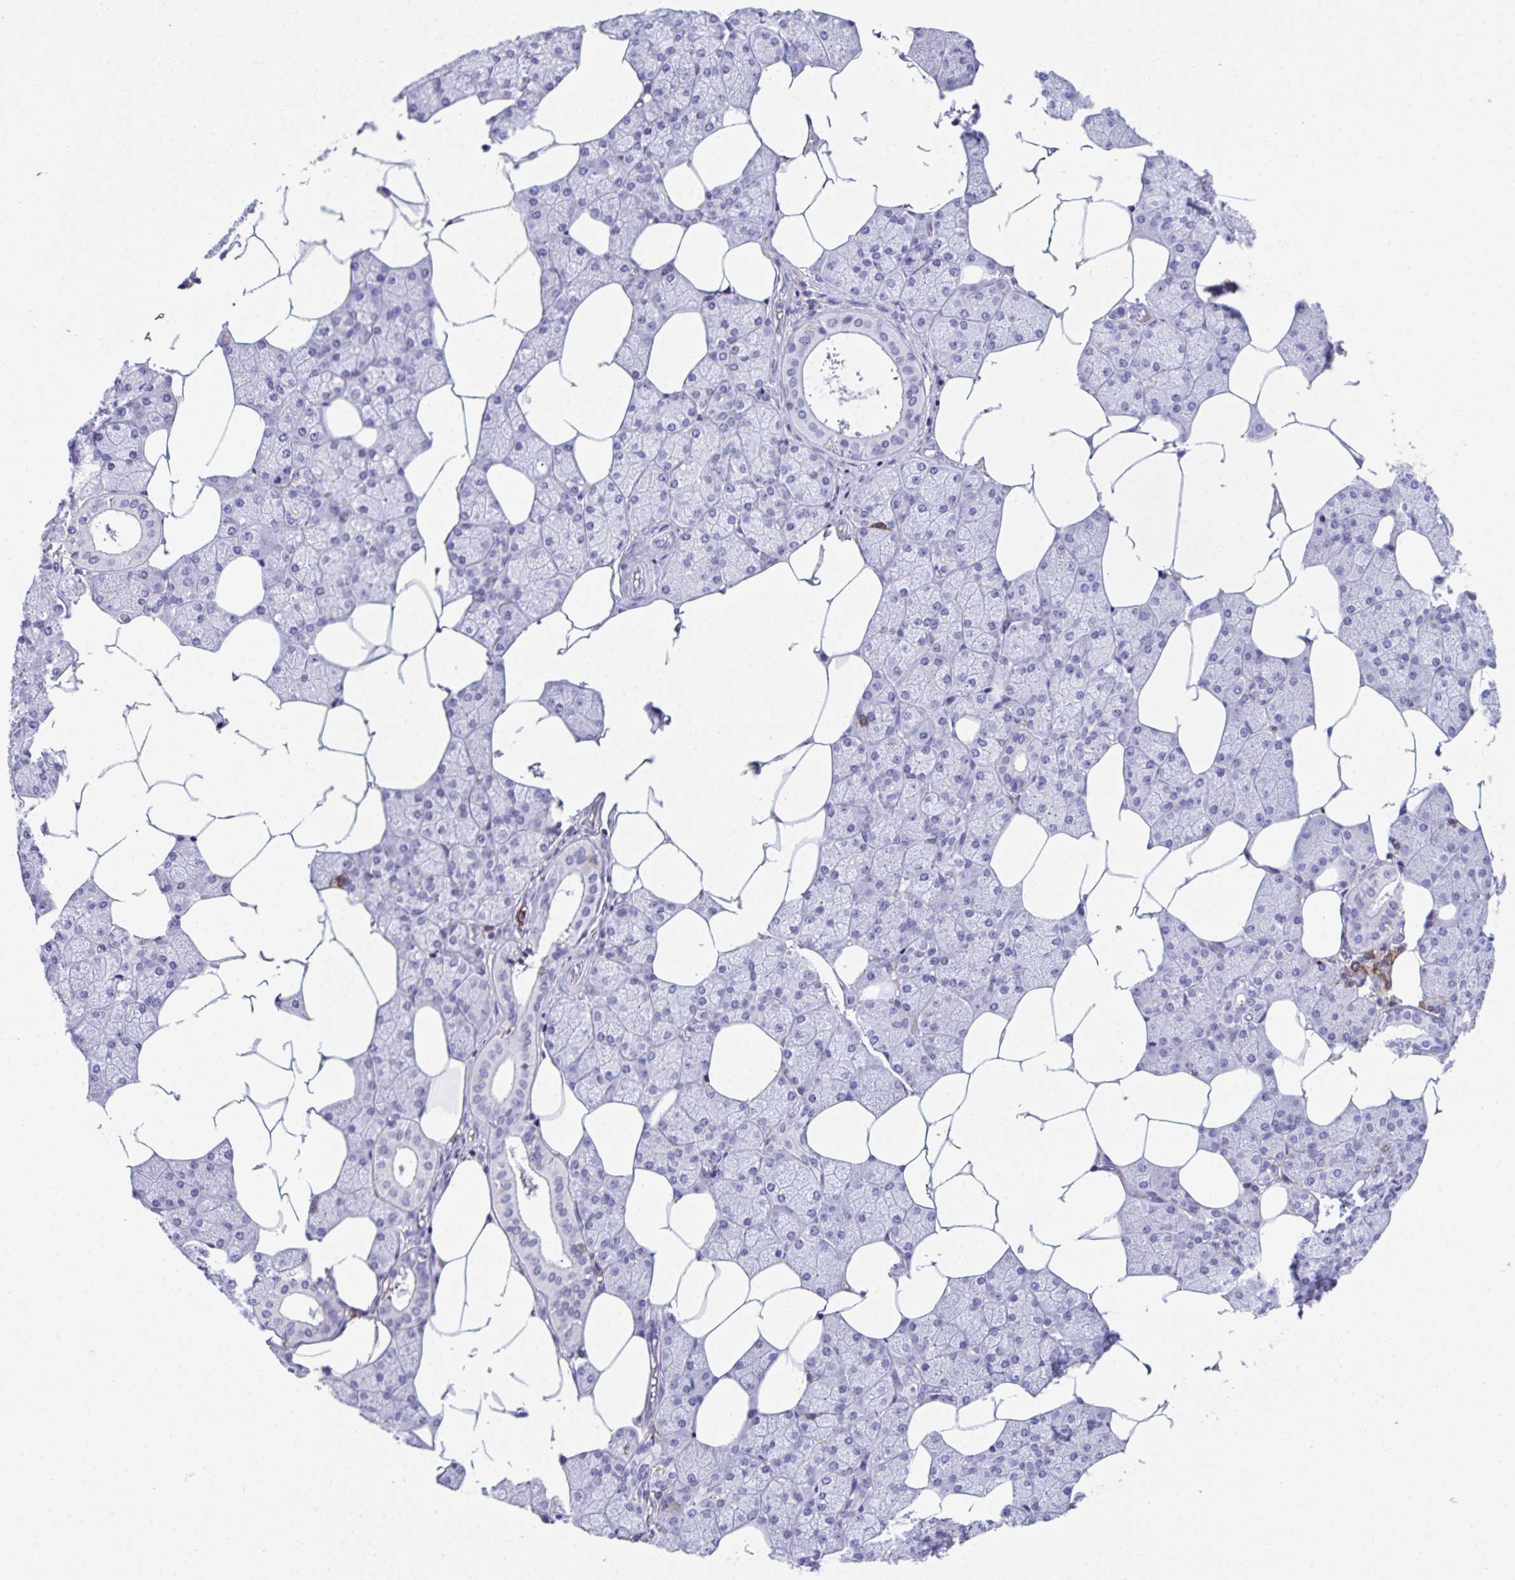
{"staining": {"intensity": "negative", "quantity": "none", "location": "none"}, "tissue": "salivary gland", "cell_type": "Glandular cells", "image_type": "normal", "snomed": [{"axis": "morphology", "description": "Normal tissue, NOS"}, {"axis": "topography", "description": "Salivary gland"}], "caption": "A histopathology image of salivary gland stained for a protein reveals no brown staining in glandular cells. (DAB IHC with hematoxylin counter stain).", "gene": "SPN", "patient": {"sex": "female", "age": 43}}